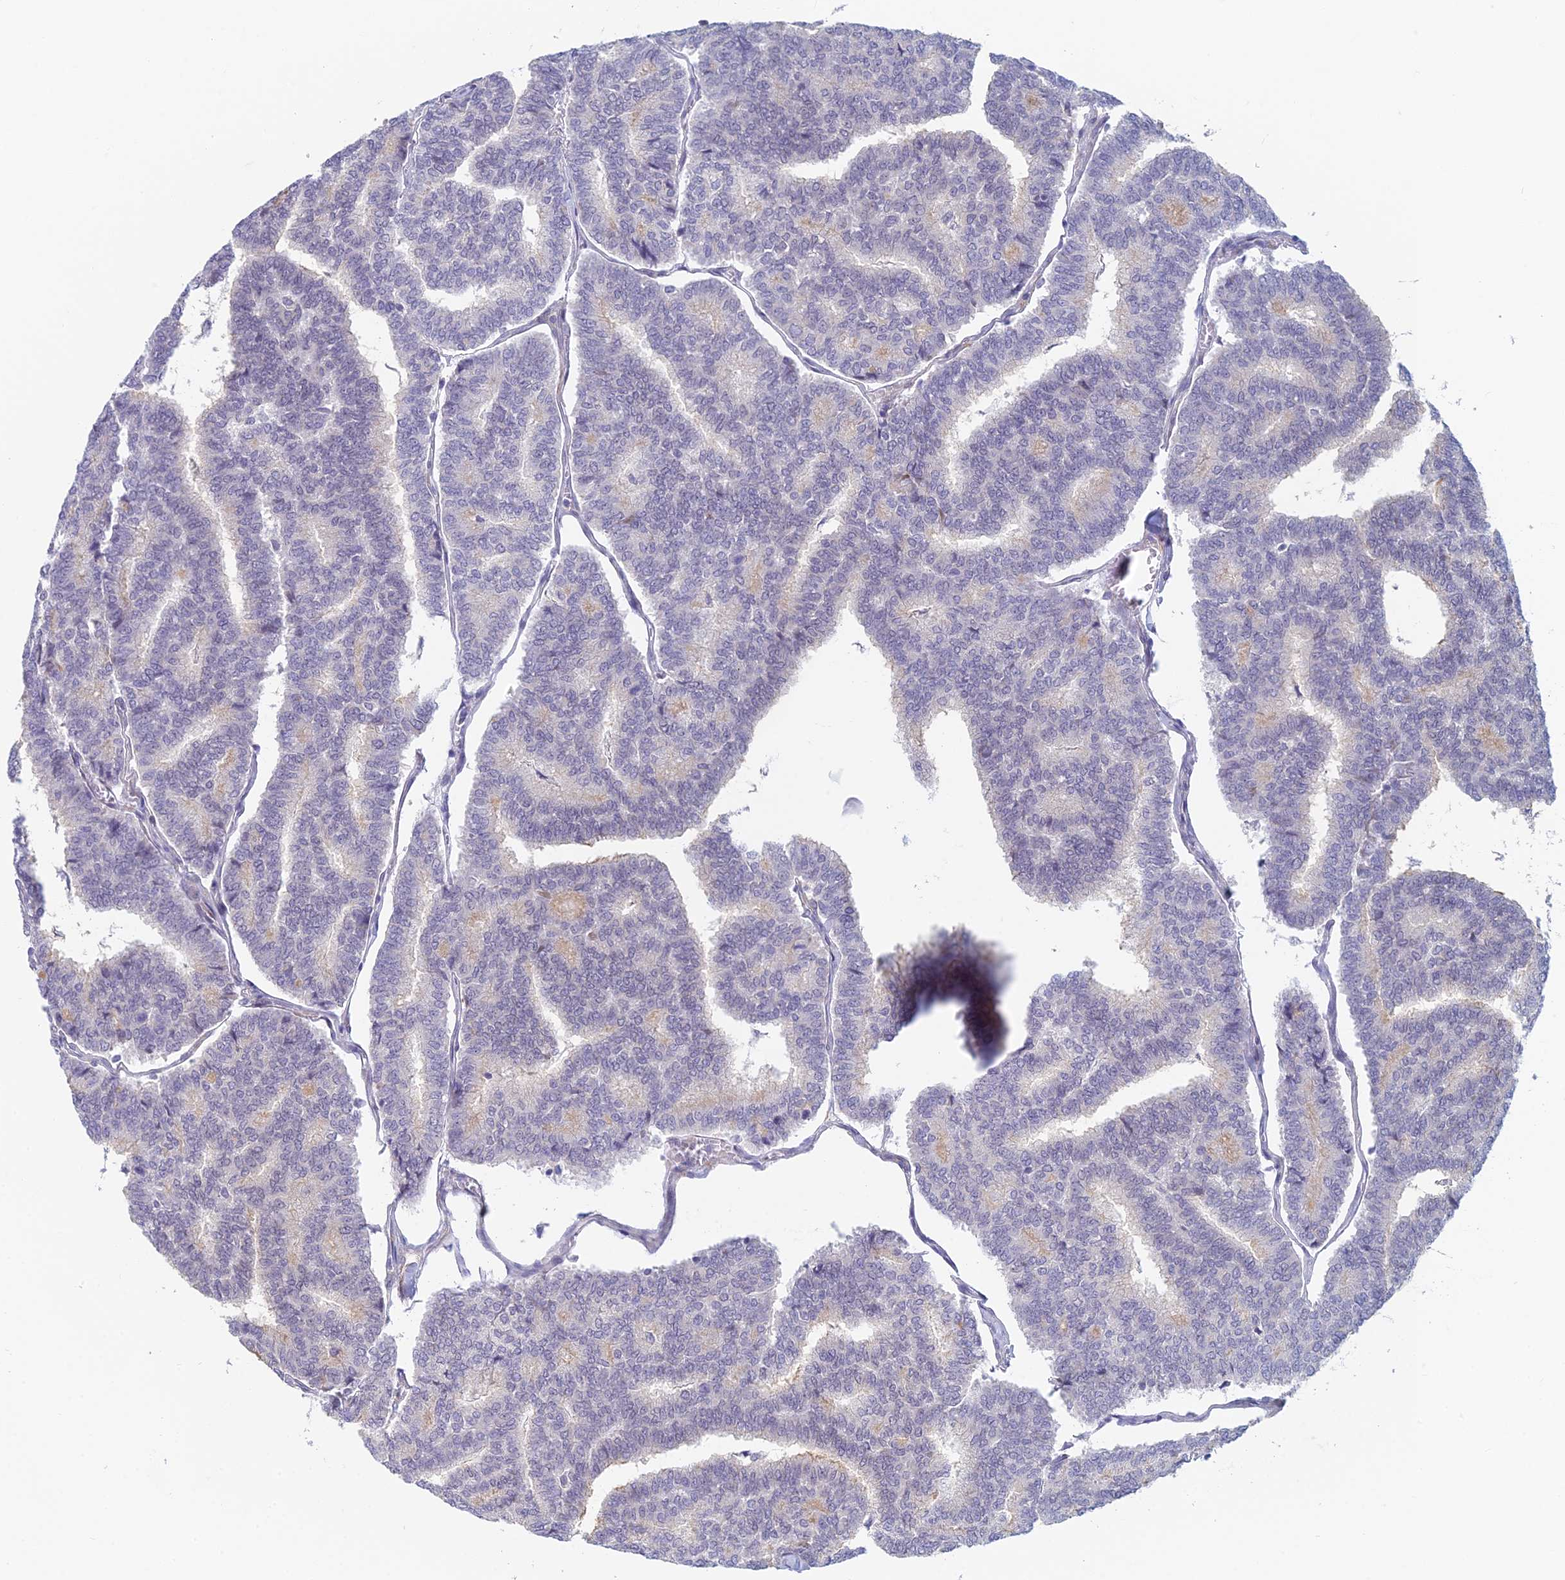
{"staining": {"intensity": "negative", "quantity": "none", "location": "none"}, "tissue": "thyroid cancer", "cell_type": "Tumor cells", "image_type": "cancer", "snomed": [{"axis": "morphology", "description": "Papillary adenocarcinoma, NOS"}, {"axis": "topography", "description": "Thyroid gland"}], "caption": "Tumor cells are negative for brown protein staining in thyroid papillary adenocarcinoma.", "gene": "PPP1R26", "patient": {"sex": "female", "age": 35}}